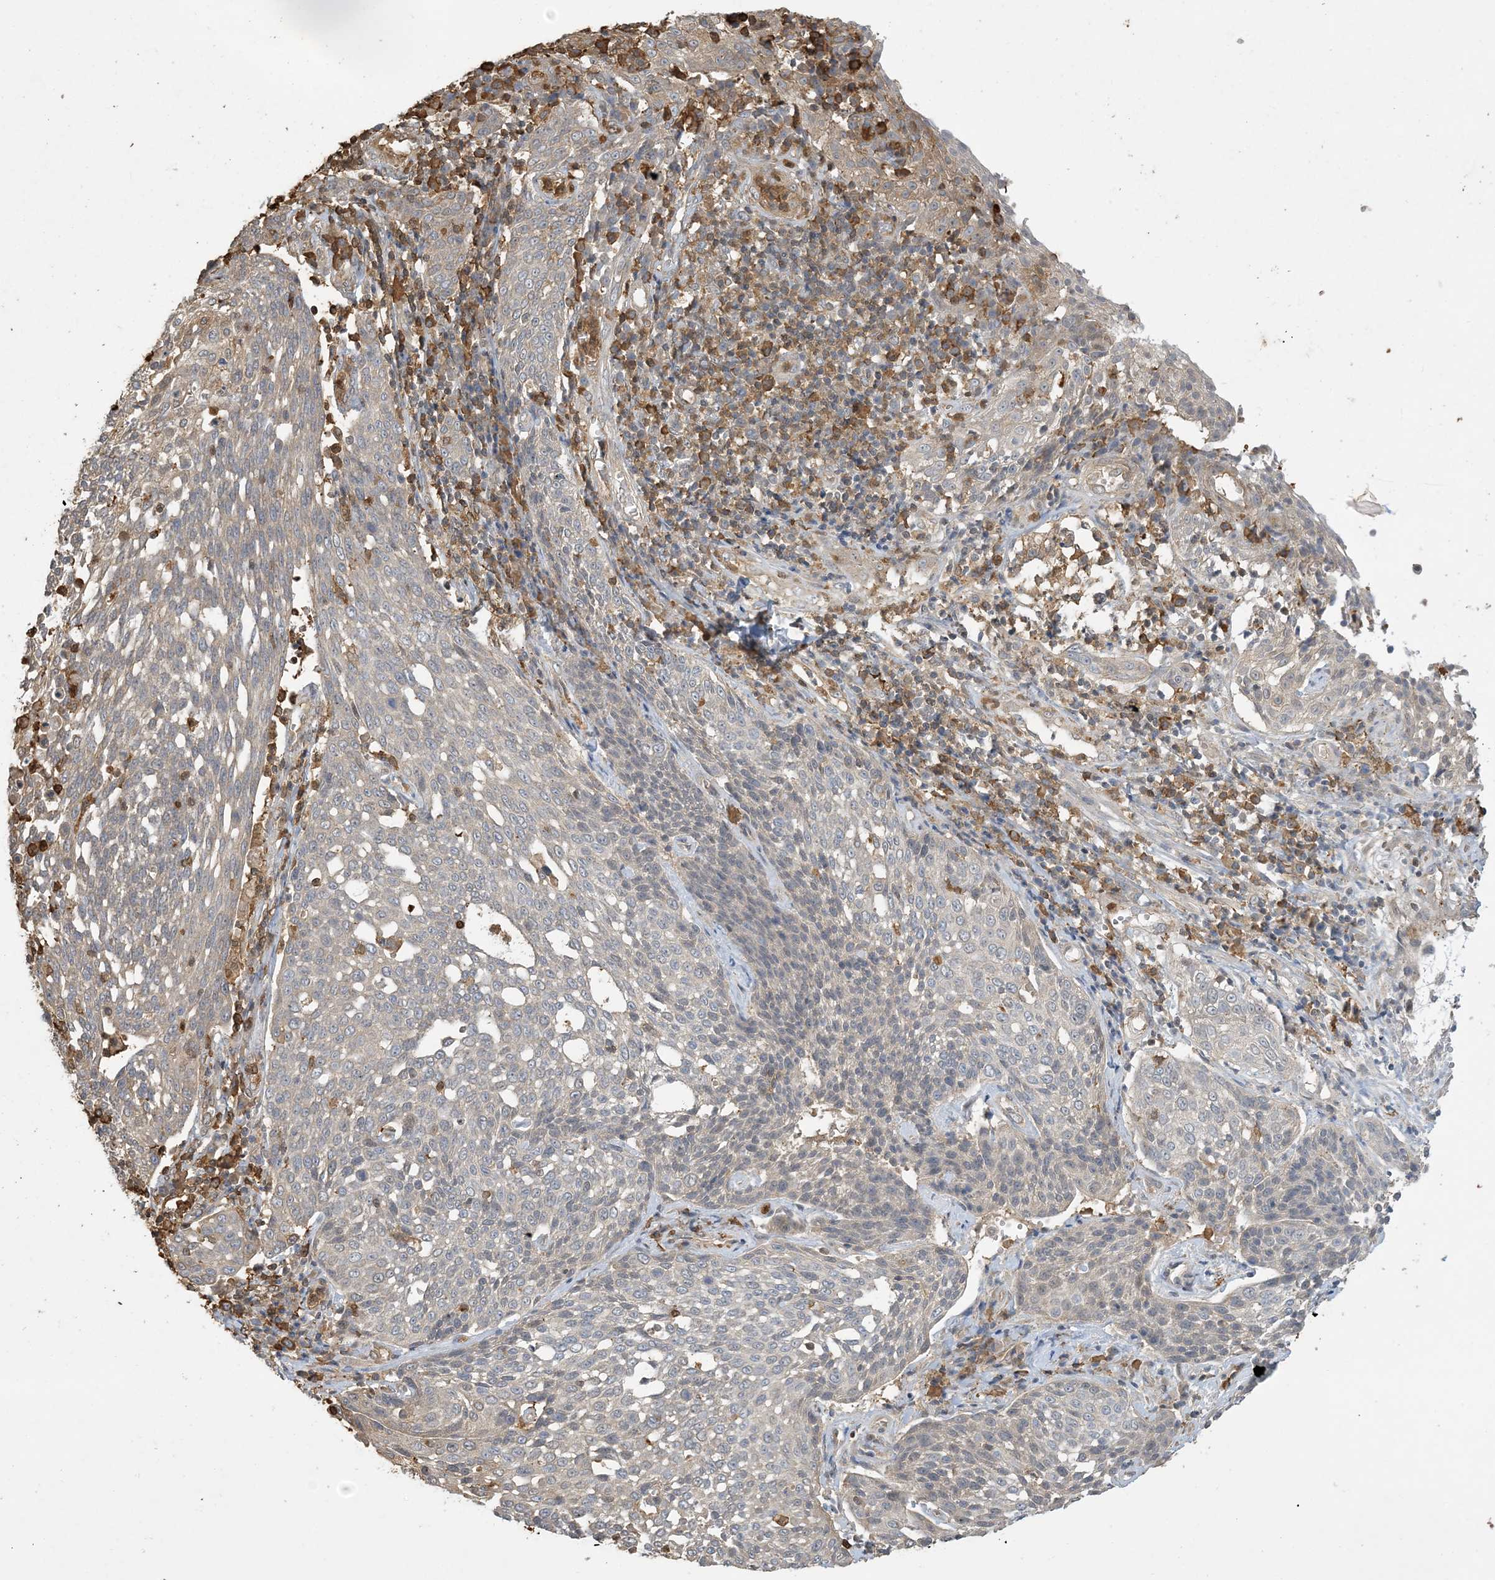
{"staining": {"intensity": "negative", "quantity": "none", "location": "none"}, "tissue": "cervical cancer", "cell_type": "Tumor cells", "image_type": "cancer", "snomed": [{"axis": "morphology", "description": "Squamous cell carcinoma, NOS"}, {"axis": "topography", "description": "Cervix"}], "caption": "Protein analysis of cervical cancer (squamous cell carcinoma) reveals no significant staining in tumor cells.", "gene": "TMSB4X", "patient": {"sex": "female", "age": 34}}